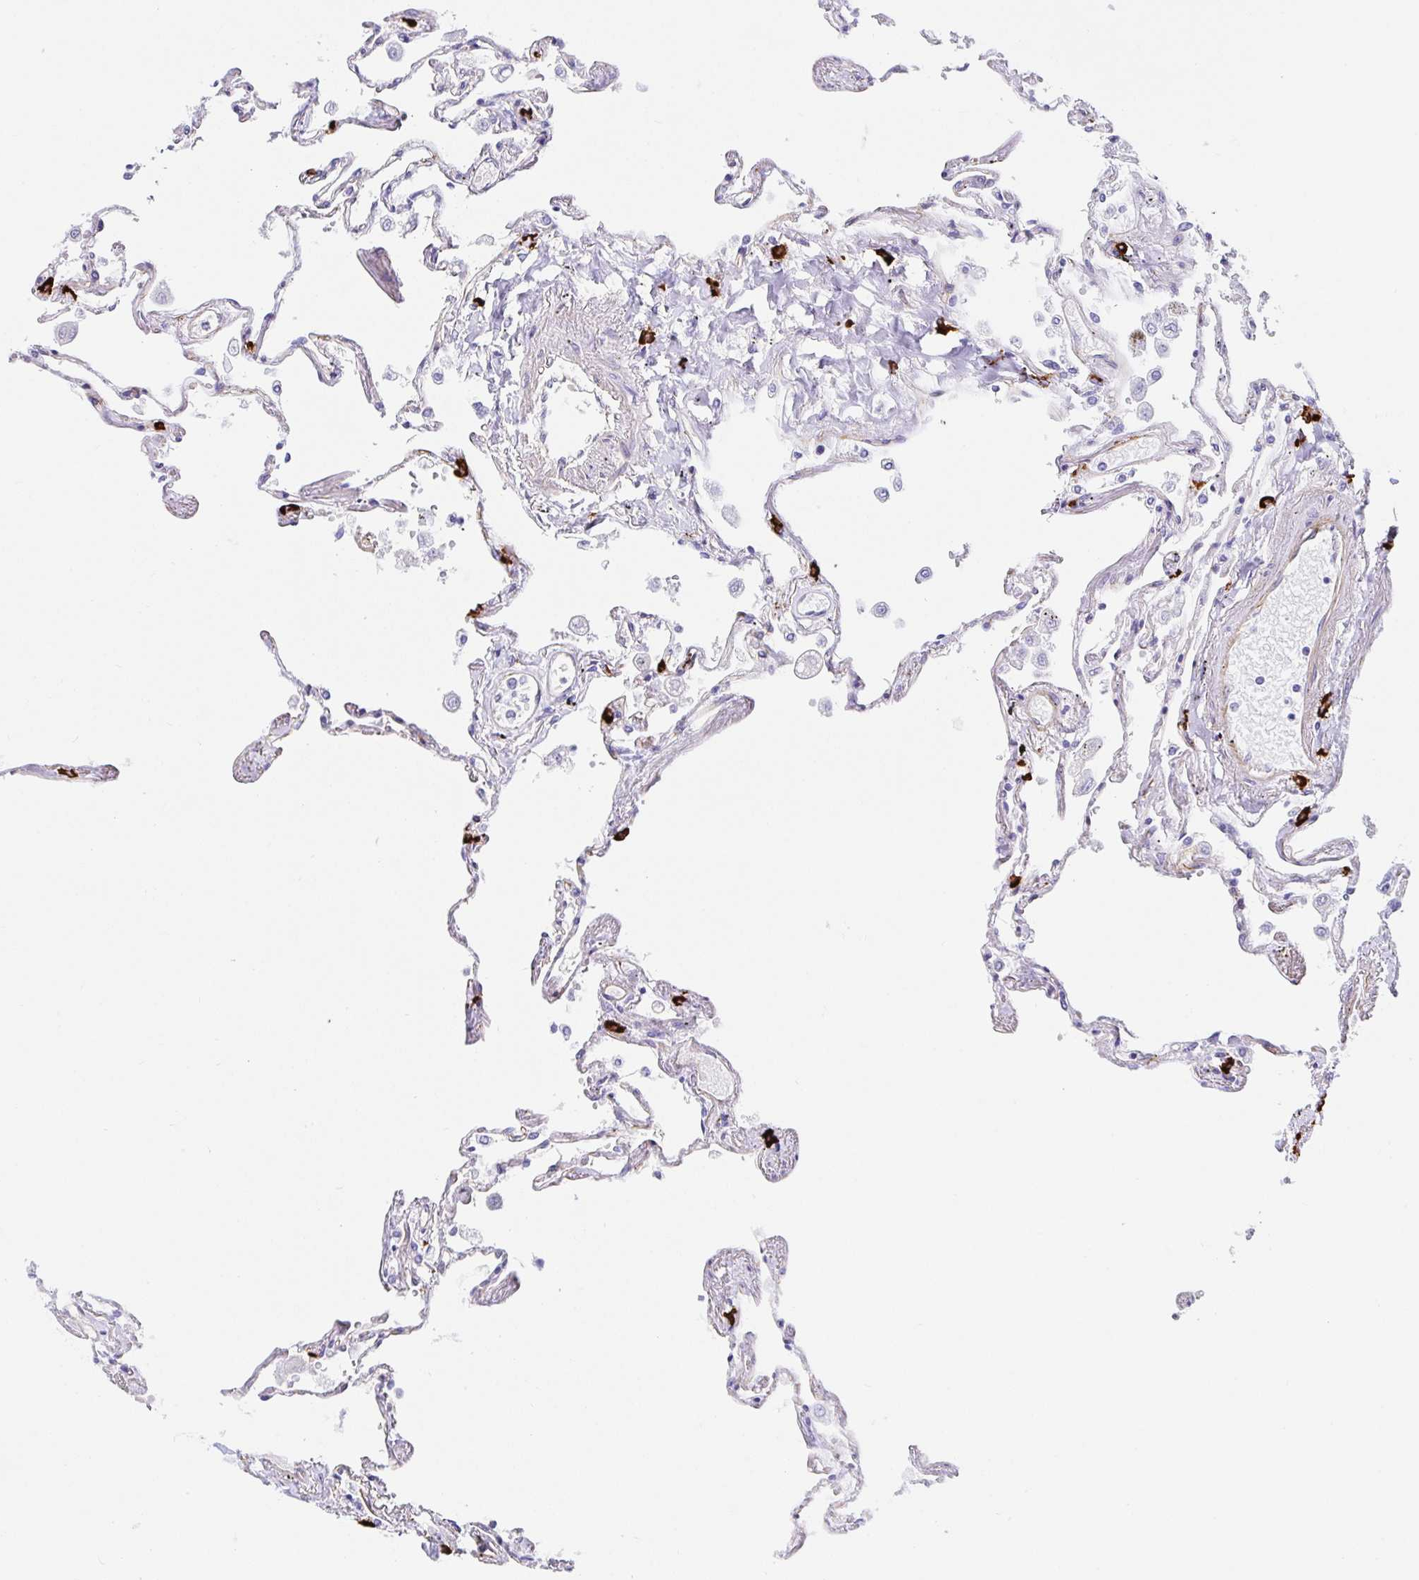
{"staining": {"intensity": "negative", "quantity": "none", "location": "none"}, "tissue": "lung", "cell_type": "Alveolar cells", "image_type": "normal", "snomed": [{"axis": "morphology", "description": "Normal tissue, NOS"}, {"axis": "morphology", "description": "Adenocarcinoma, NOS"}, {"axis": "topography", "description": "Cartilage tissue"}, {"axis": "topography", "description": "Lung"}], "caption": "The IHC image has no significant positivity in alveolar cells of lung.", "gene": "DOCK1", "patient": {"sex": "female", "age": 67}}